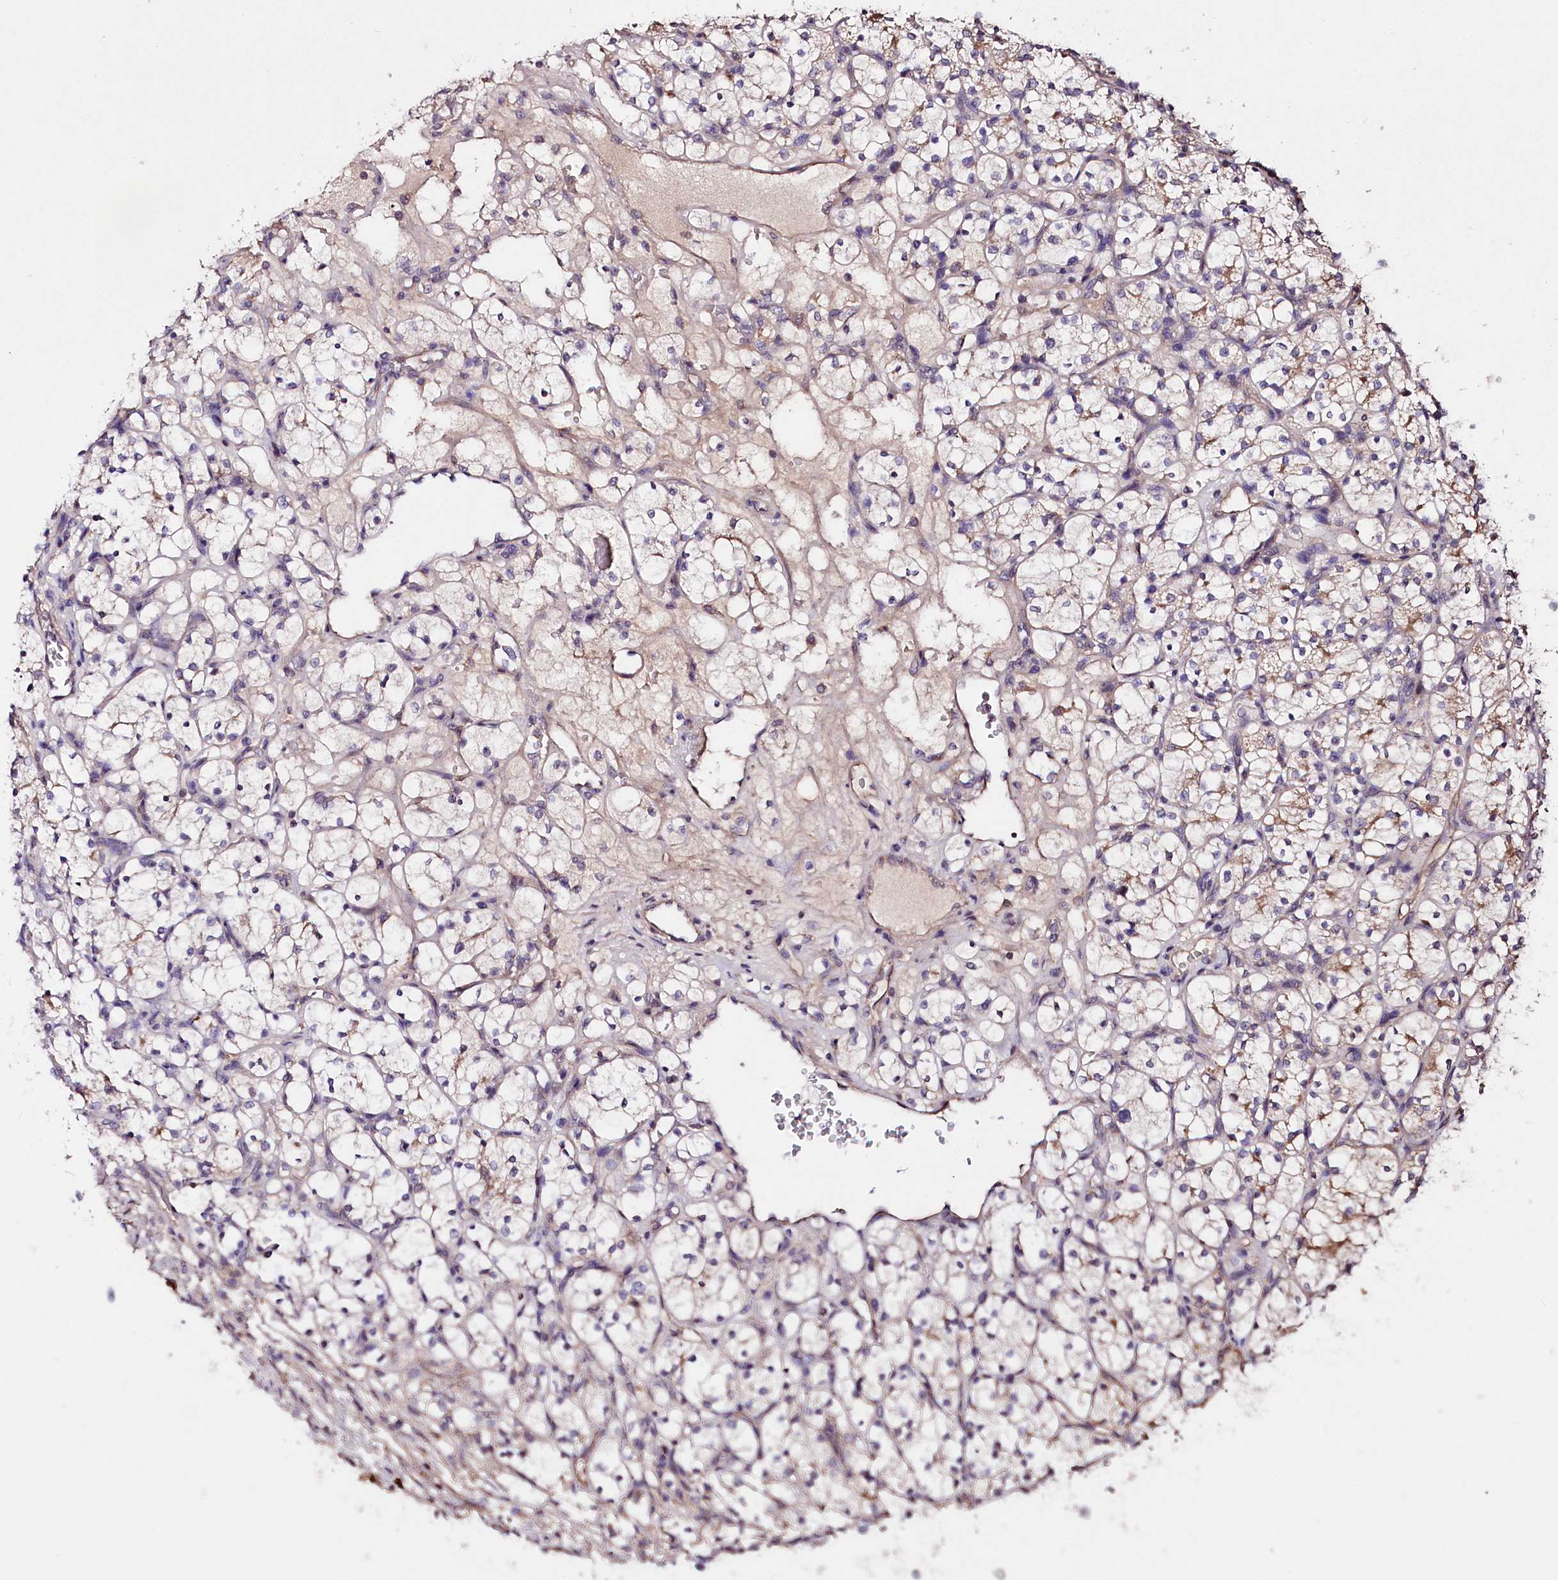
{"staining": {"intensity": "negative", "quantity": "none", "location": "none"}, "tissue": "renal cancer", "cell_type": "Tumor cells", "image_type": "cancer", "snomed": [{"axis": "morphology", "description": "Adenocarcinoma, NOS"}, {"axis": "topography", "description": "Kidney"}], "caption": "There is no significant expression in tumor cells of renal adenocarcinoma.", "gene": "TNPO3", "patient": {"sex": "female", "age": 69}}